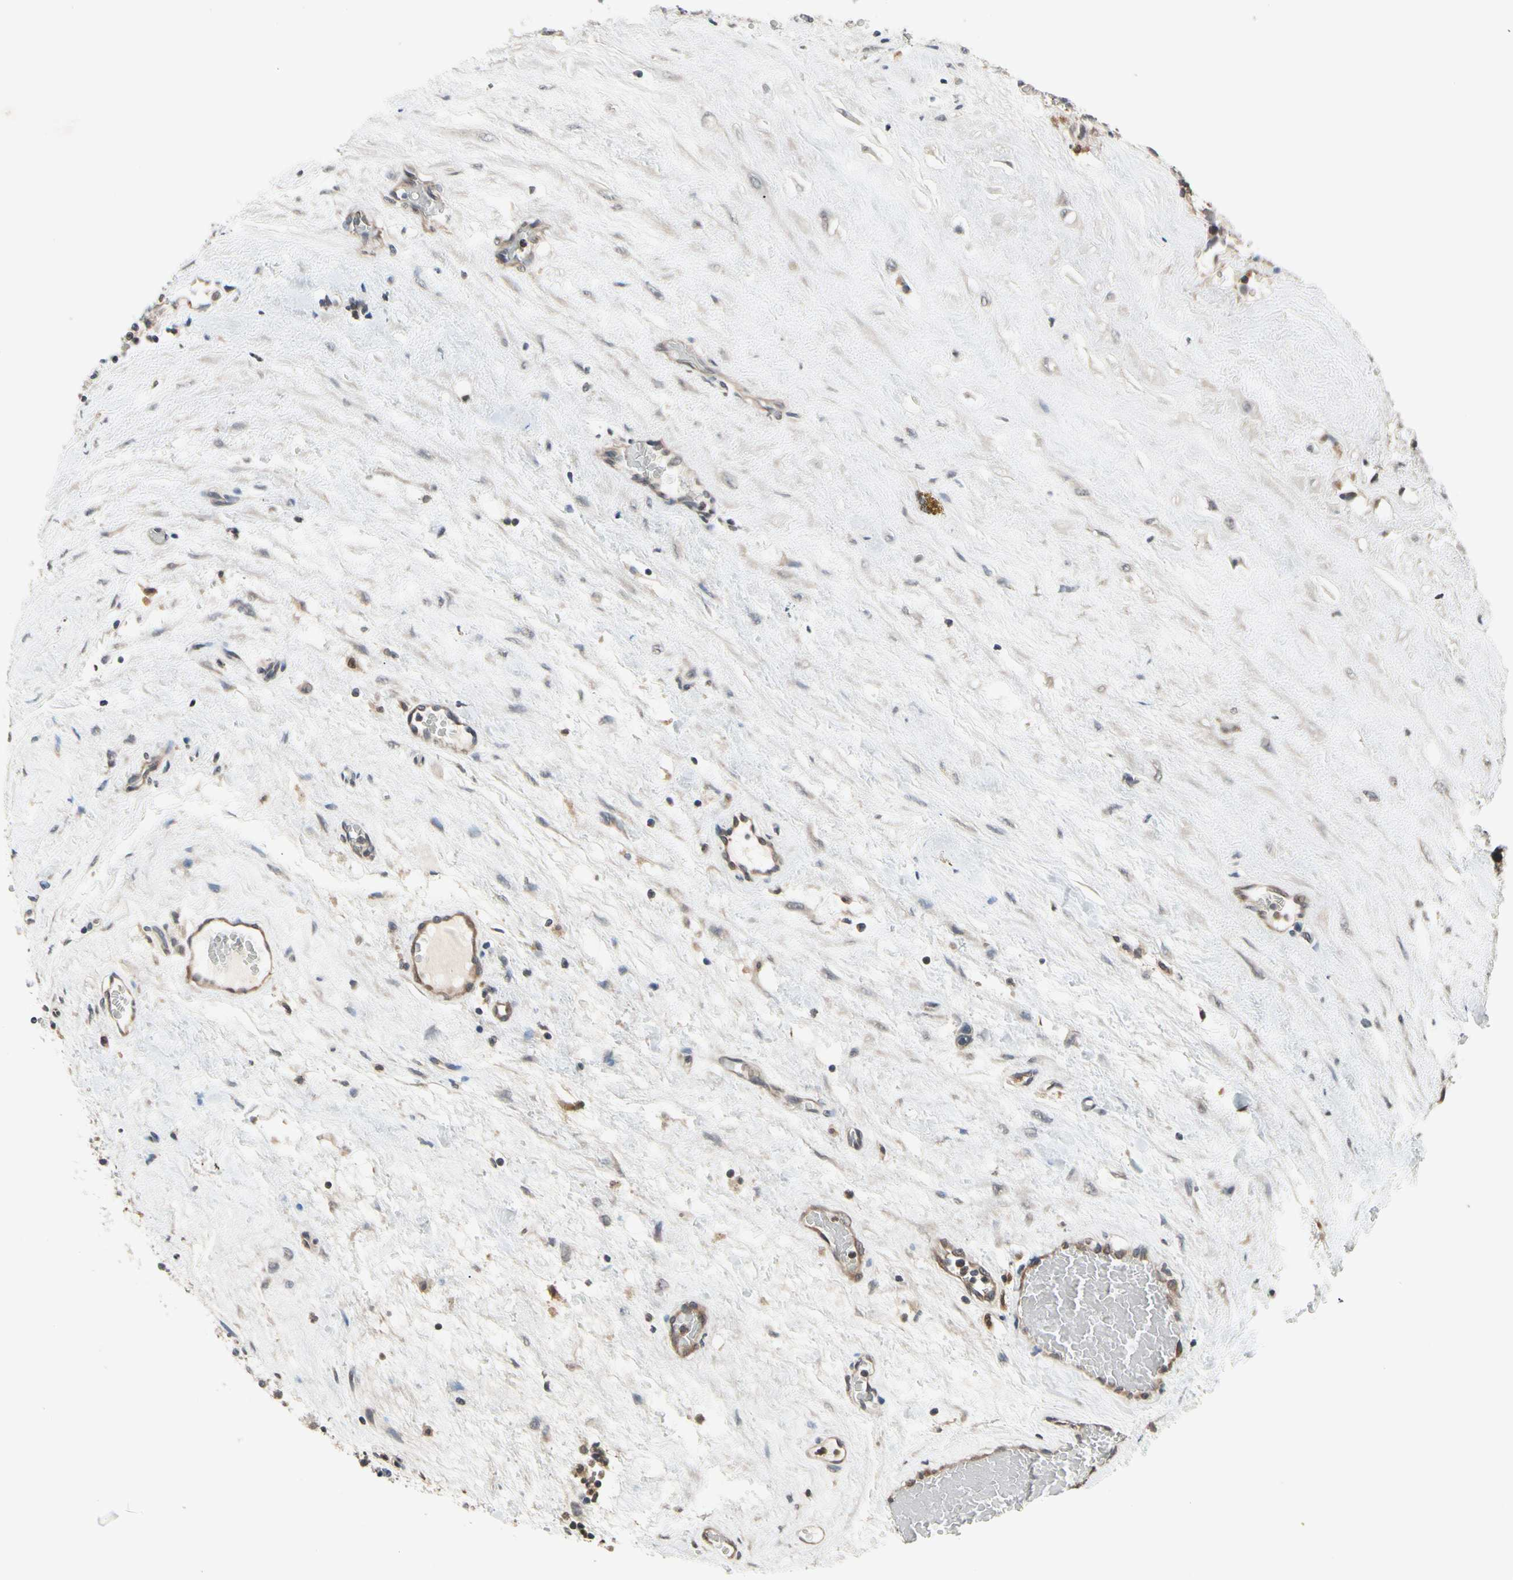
{"staining": {"intensity": "weak", "quantity": ">75%", "location": "cytoplasmic/membranous"}, "tissue": "testis cancer", "cell_type": "Tumor cells", "image_type": "cancer", "snomed": [{"axis": "morphology", "description": "Seminoma, NOS"}, {"axis": "topography", "description": "Testis"}], "caption": "Immunohistochemical staining of human testis cancer (seminoma) exhibits weak cytoplasmic/membranous protein staining in approximately >75% of tumor cells. (IHC, brightfield microscopy, high magnification).", "gene": "GCLC", "patient": {"sex": "male", "age": 71}}